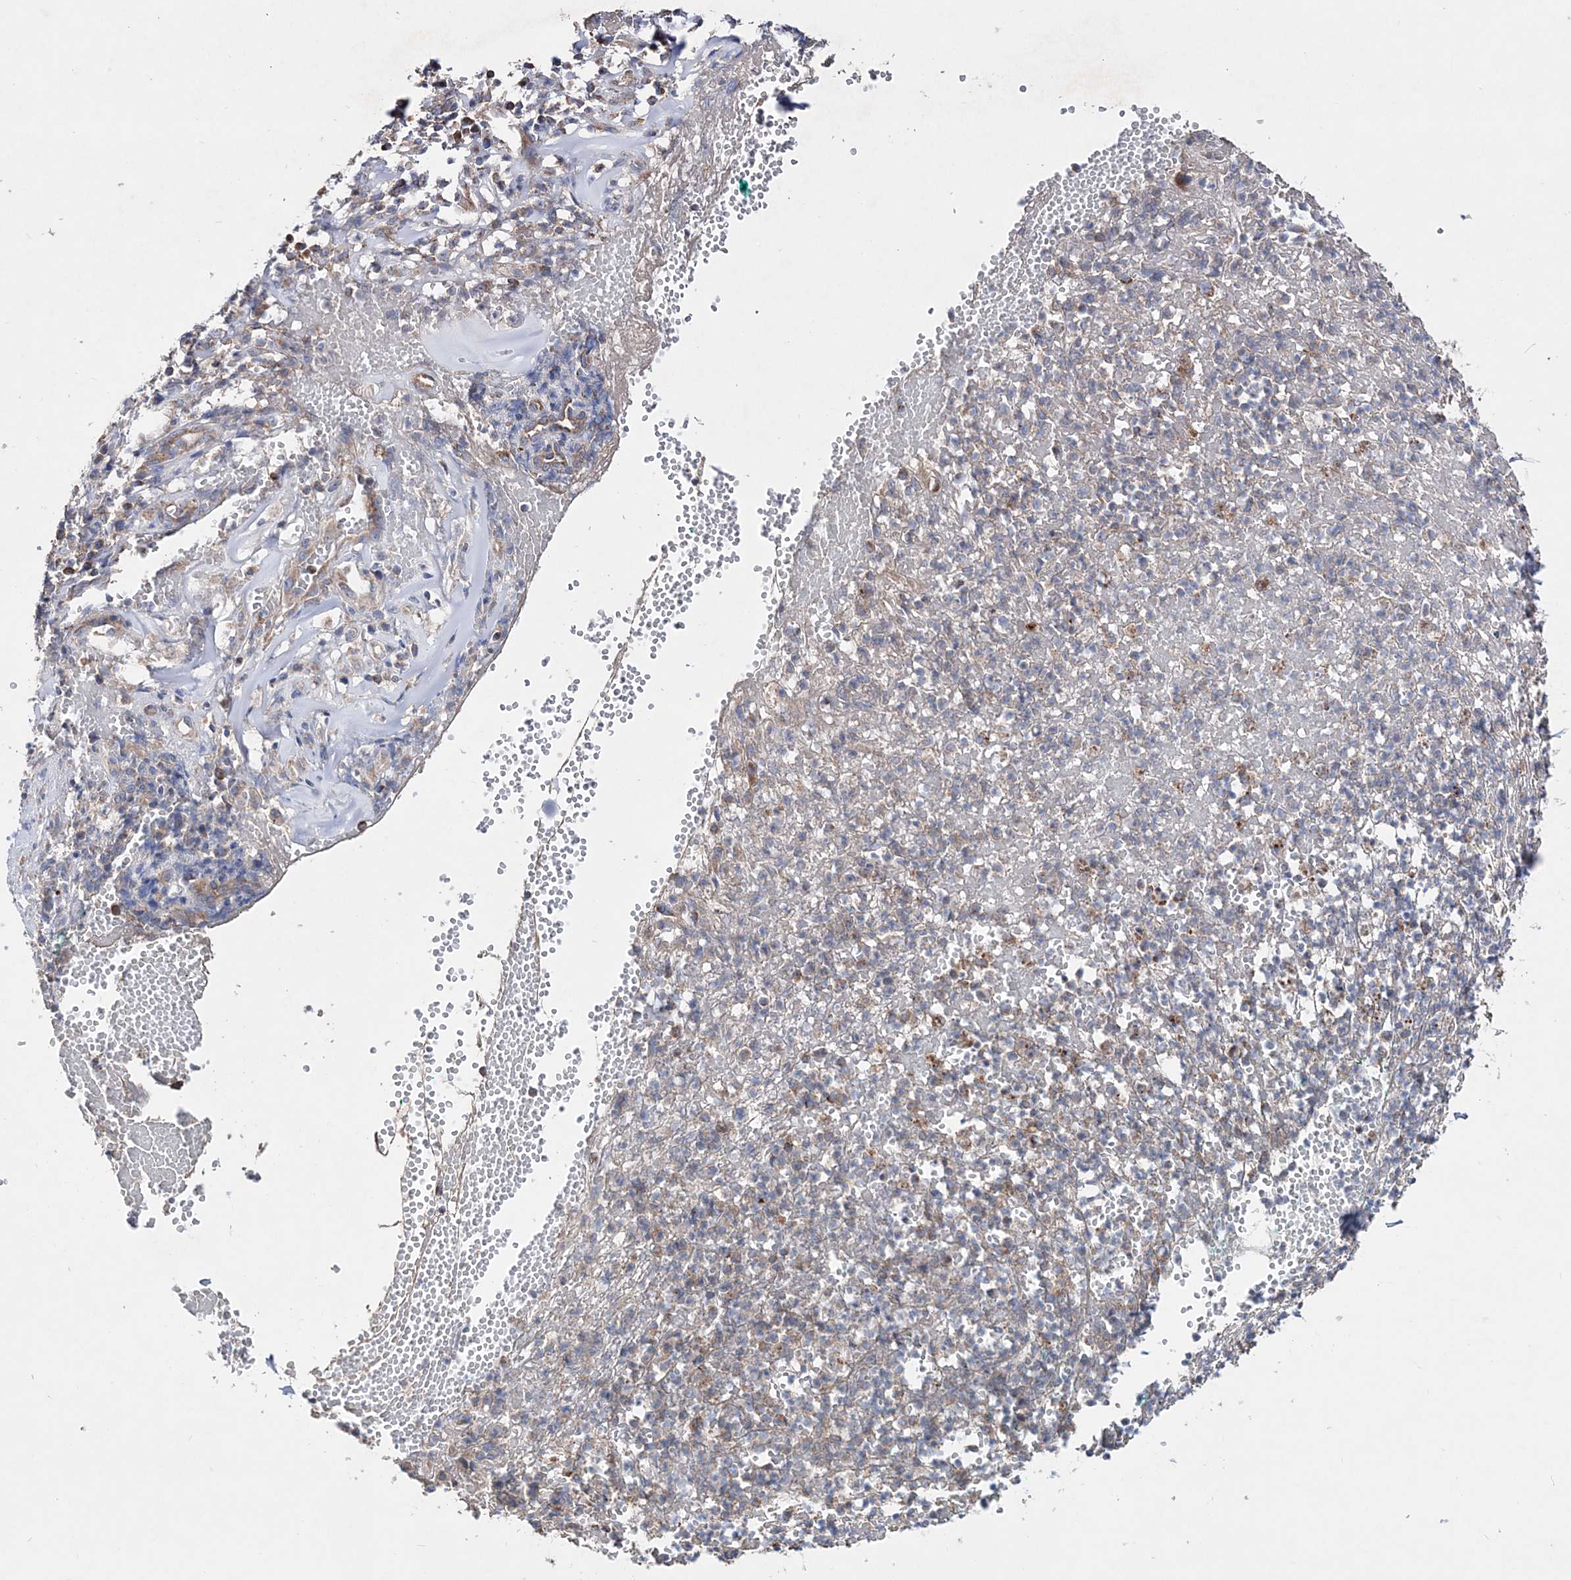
{"staining": {"intensity": "negative", "quantity": "none", "location": "none"}, "tissue": "adipose tissue", "cell_type": "Adipocytes", "image_type": "normal", "snomed": [{"axis": "morphology", "description": "Normal tissue, NOS"}, {"axis": "morphology", "description": "Basal cell carcinoma"}, {"axis": "topography", "description": "Cartilage tissue"}, {"axis": "topography", "description": "Nasopharynx"}, {"axis": "topography", "description": "Oral tissue"}], "caption": "DAB immunohistochemical staining of unremarkable adipose tissue exhibits no significant positivity in adipocytes. (Stains: DAB (3,3'-diaminobenzidine) IHC with hematoxylin counter stain, Microscopy: brightfield microscopy at high magnification).", "gene": "NGLY1", "patient": {"sex": "female", "age": 77}}